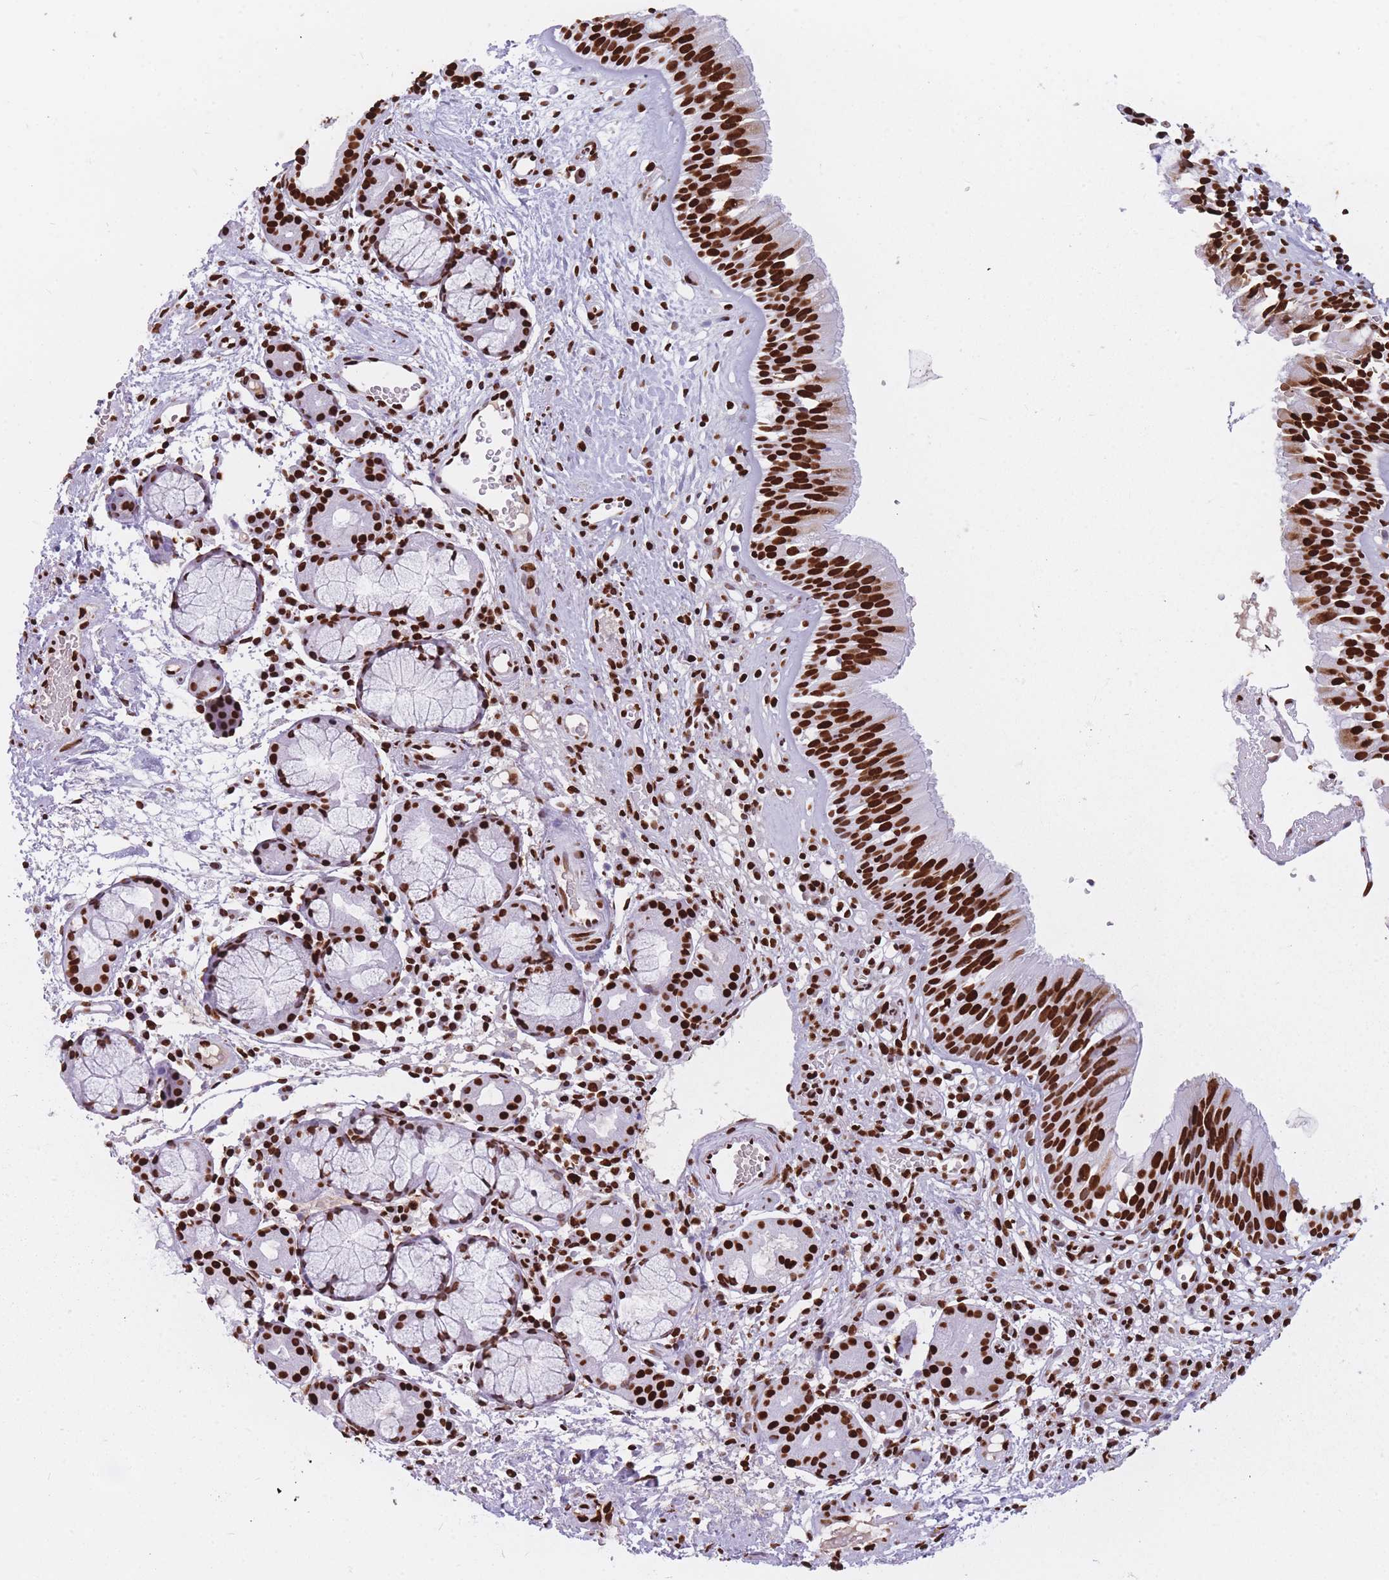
{"staining": {"intensity": "strong", "quantity": ">75%", "location": "nuclear"}, "tissue": "nasopharynx", "cell_type": "Respiratory epithelial cells", "image_type": "normal", "snomed": [{"axis": "morphology", "description": "Normal tissue, NOS"}, {"axis": "topography", "description": "Nasopharynx"}], "caption": "The photomicrograph exhibits a brown stain indicating the presence of a protein in the nuclear of respiratory epithelial cells in nasopharynx.", "gene": "HNRNPUL1", "patient": {"sex": "male", "age": 65}}